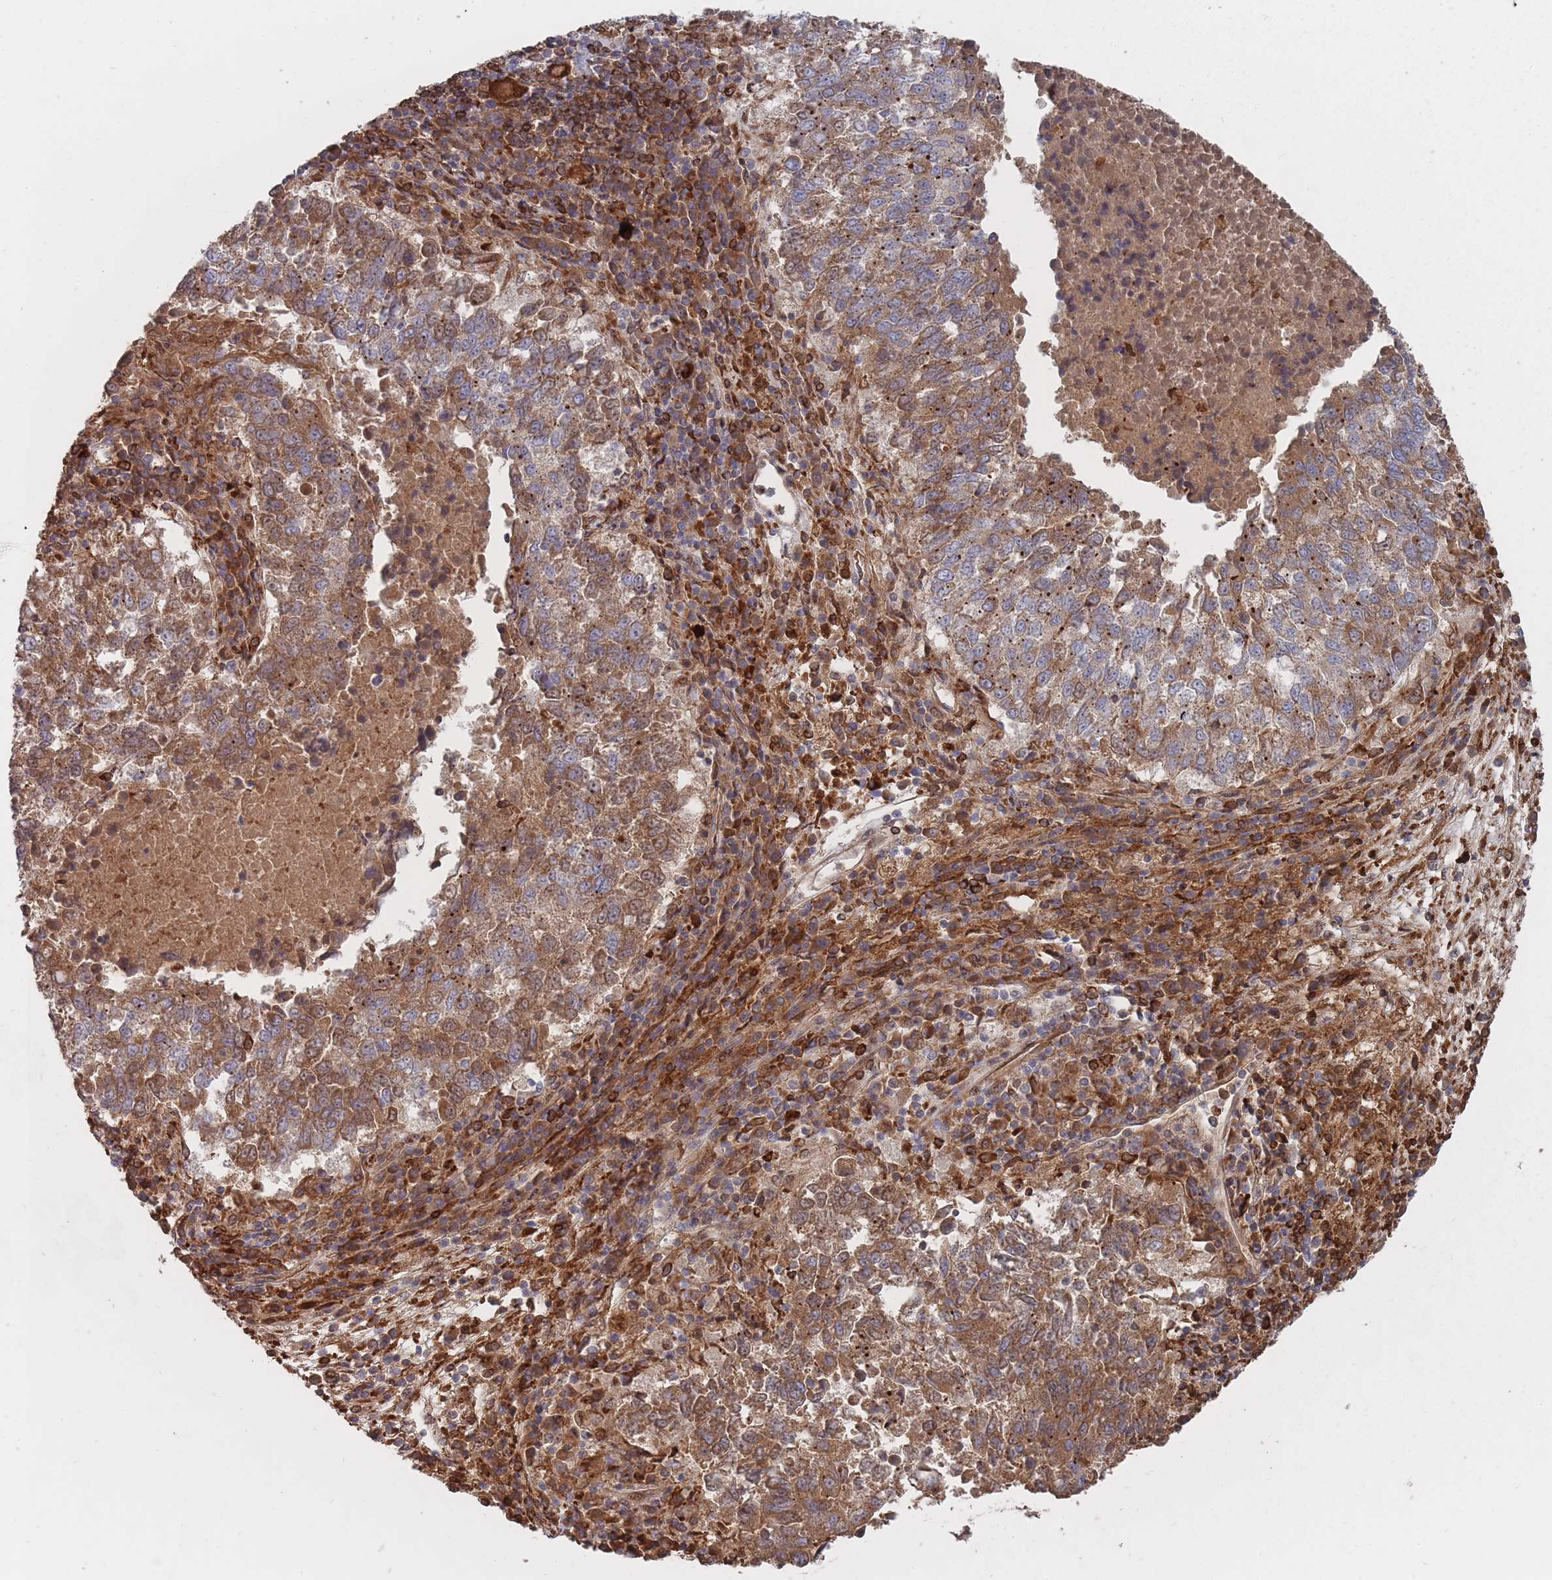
{"staining": {"intensity": "moderate", "quantity": ">75%", "location": "cytoplasmic/membranous"}, "tissue": "lung cancer", "cell_type": "Tumor cells", "image_type": "cancer", "snomed": [{"axis": "morphology", "description": "Squamous cell carcinoma, NOS"}, {"axis": "topography", "description": "Lung"}], "caption": "Immunohistochemistry micrograph of lung cancer (squamous cell carcinoma) stained for a protein (brown), which exhibits medium levels of moderate cytoplasmic/membranous staining in approximately >75% of tumor cells.", "gene": "THSD7B", "patient": {"sex": "male", "age": 73}}